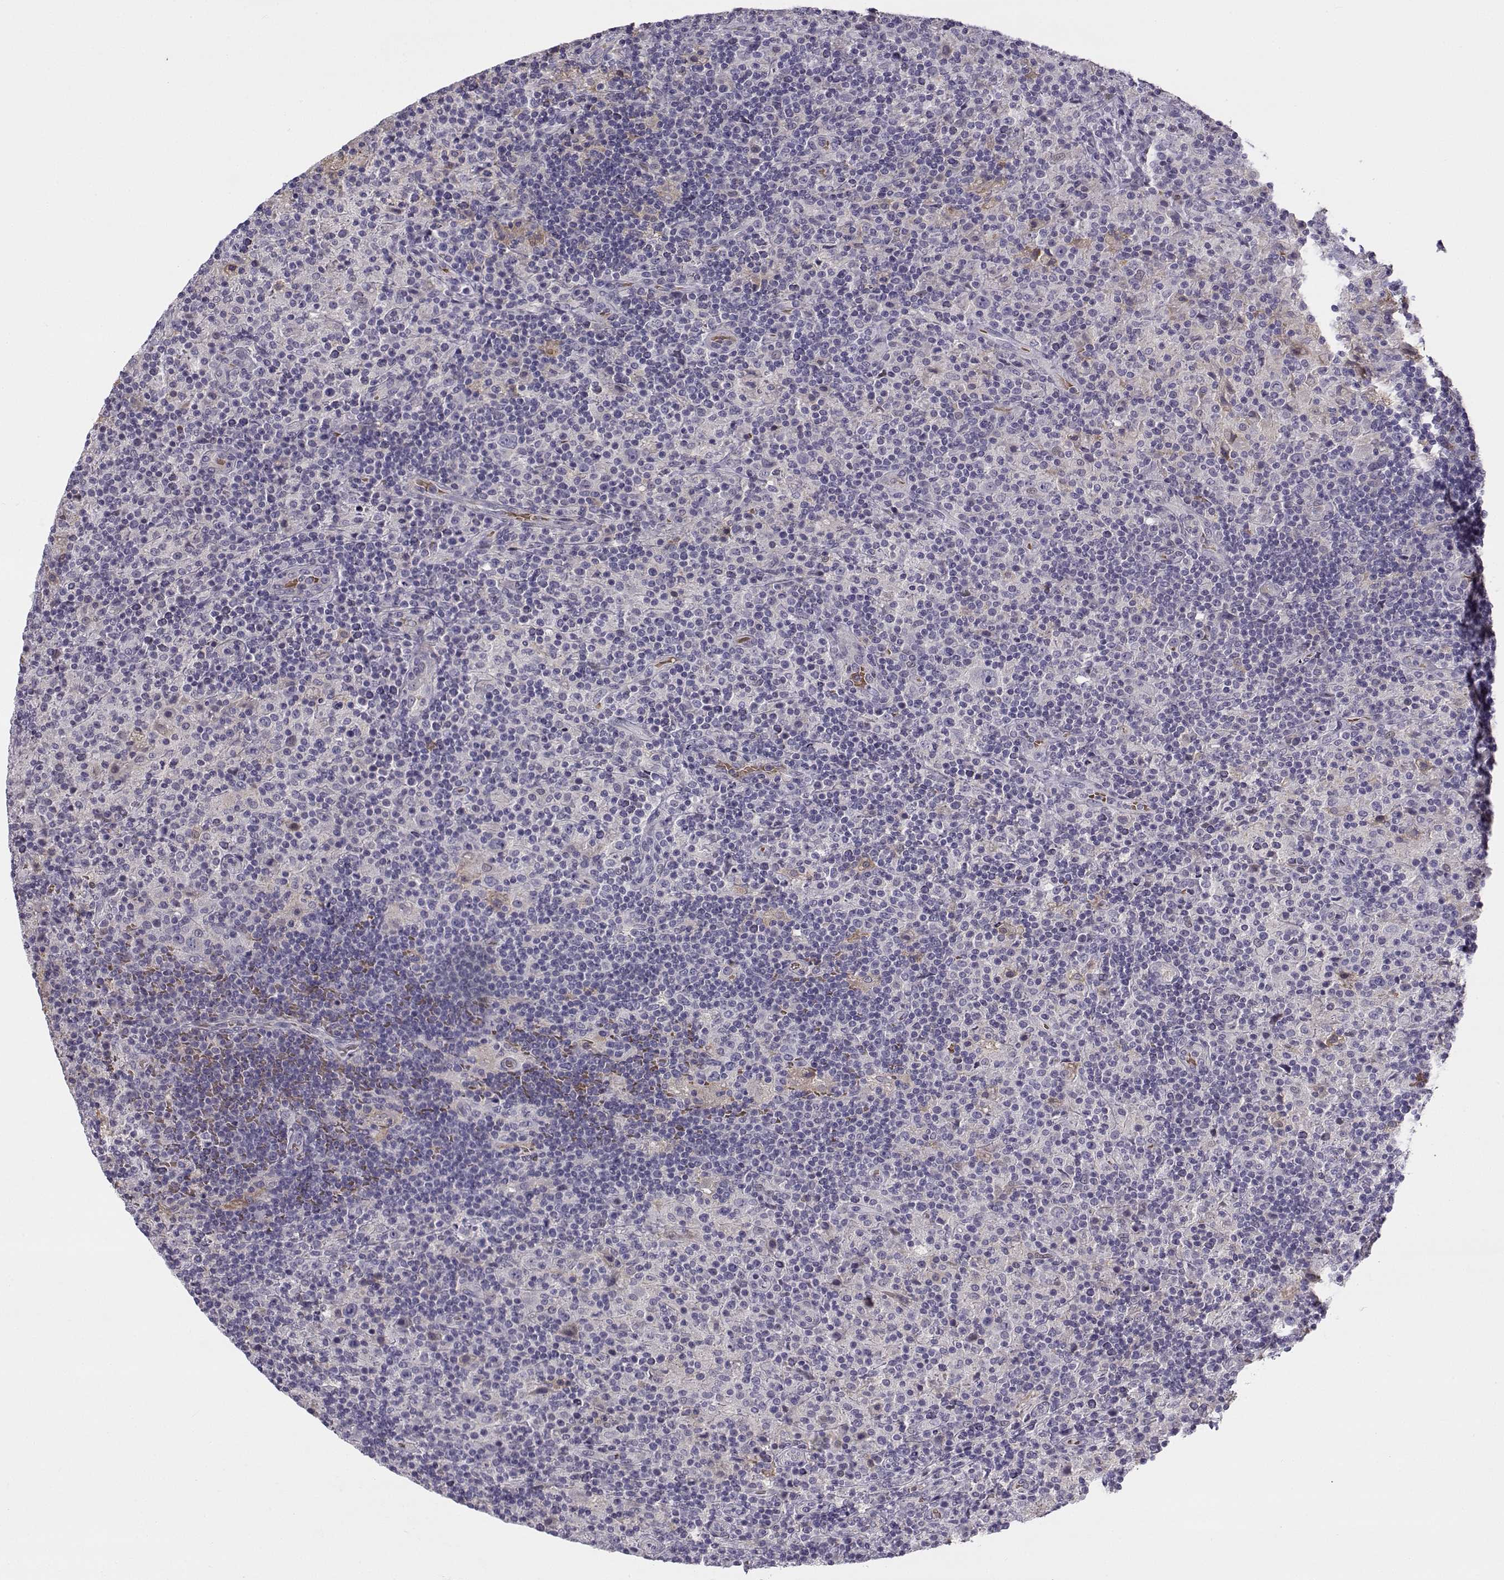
{"staining": {"intensity": "weak", "quantity": ">75%", "location": "cytoplasmic/membranous"}, "tissue": "lymphoma", "cell_type": "Tumor cells", "image_type": "cancer", "snomed": [{"axis": "morphology", "description": "Hodgkin's disease, NOS"}, {"axis": "topography", "description": "Lymph node"}], "caption": "A high-resolution image shows IHC staining of lymphoma, which displays weak cytoplasmic/membranous expression in about >75% of tumor cells.", "gene": "UCP3", "patient": {"sex": "male", "age": 70}}